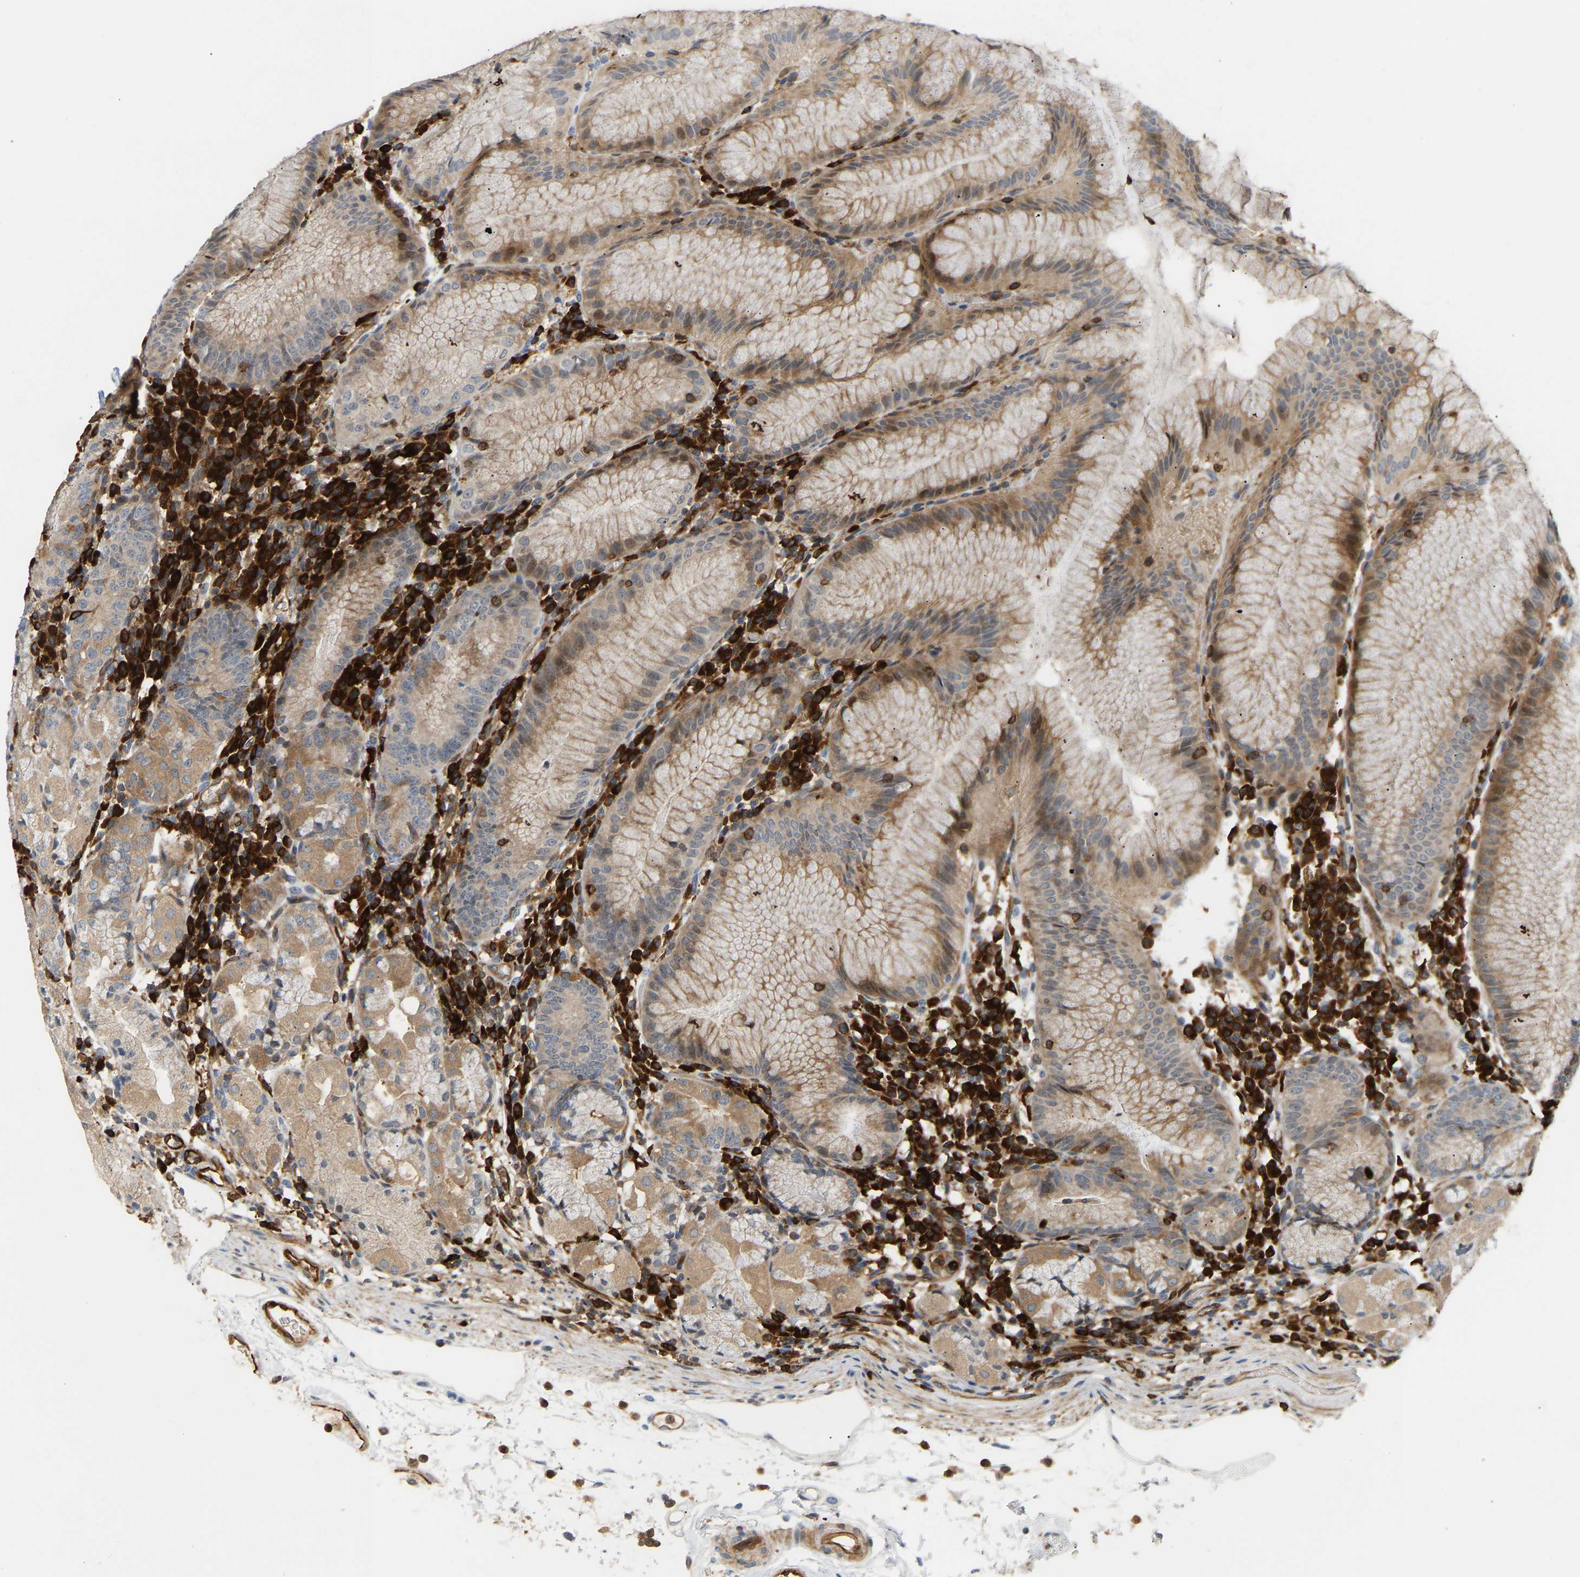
{"staining": {"intensity": "moderate", "quantity": "25%-75%", "location": "cytoplasmic/membranous"}, "tissue": "stomach", "cell_type": "Glandular cells", "image_type": "normal", "snomed": [{"axis": "morphology", "description": "Normal tissue, NOS"}, {"axis": "topography", "description": "Stomach"}, {"axis": "topography", "description": "Stomach, lower"}], "caption": "Stomach stained with immunohistochemistry (IHC) exhibits moderate cytoplasmic/membranous expression in approximately 25%-75% of glandular cells.", "gene": "PLCG2", "patient": {"sex": "female", "age": 75}}